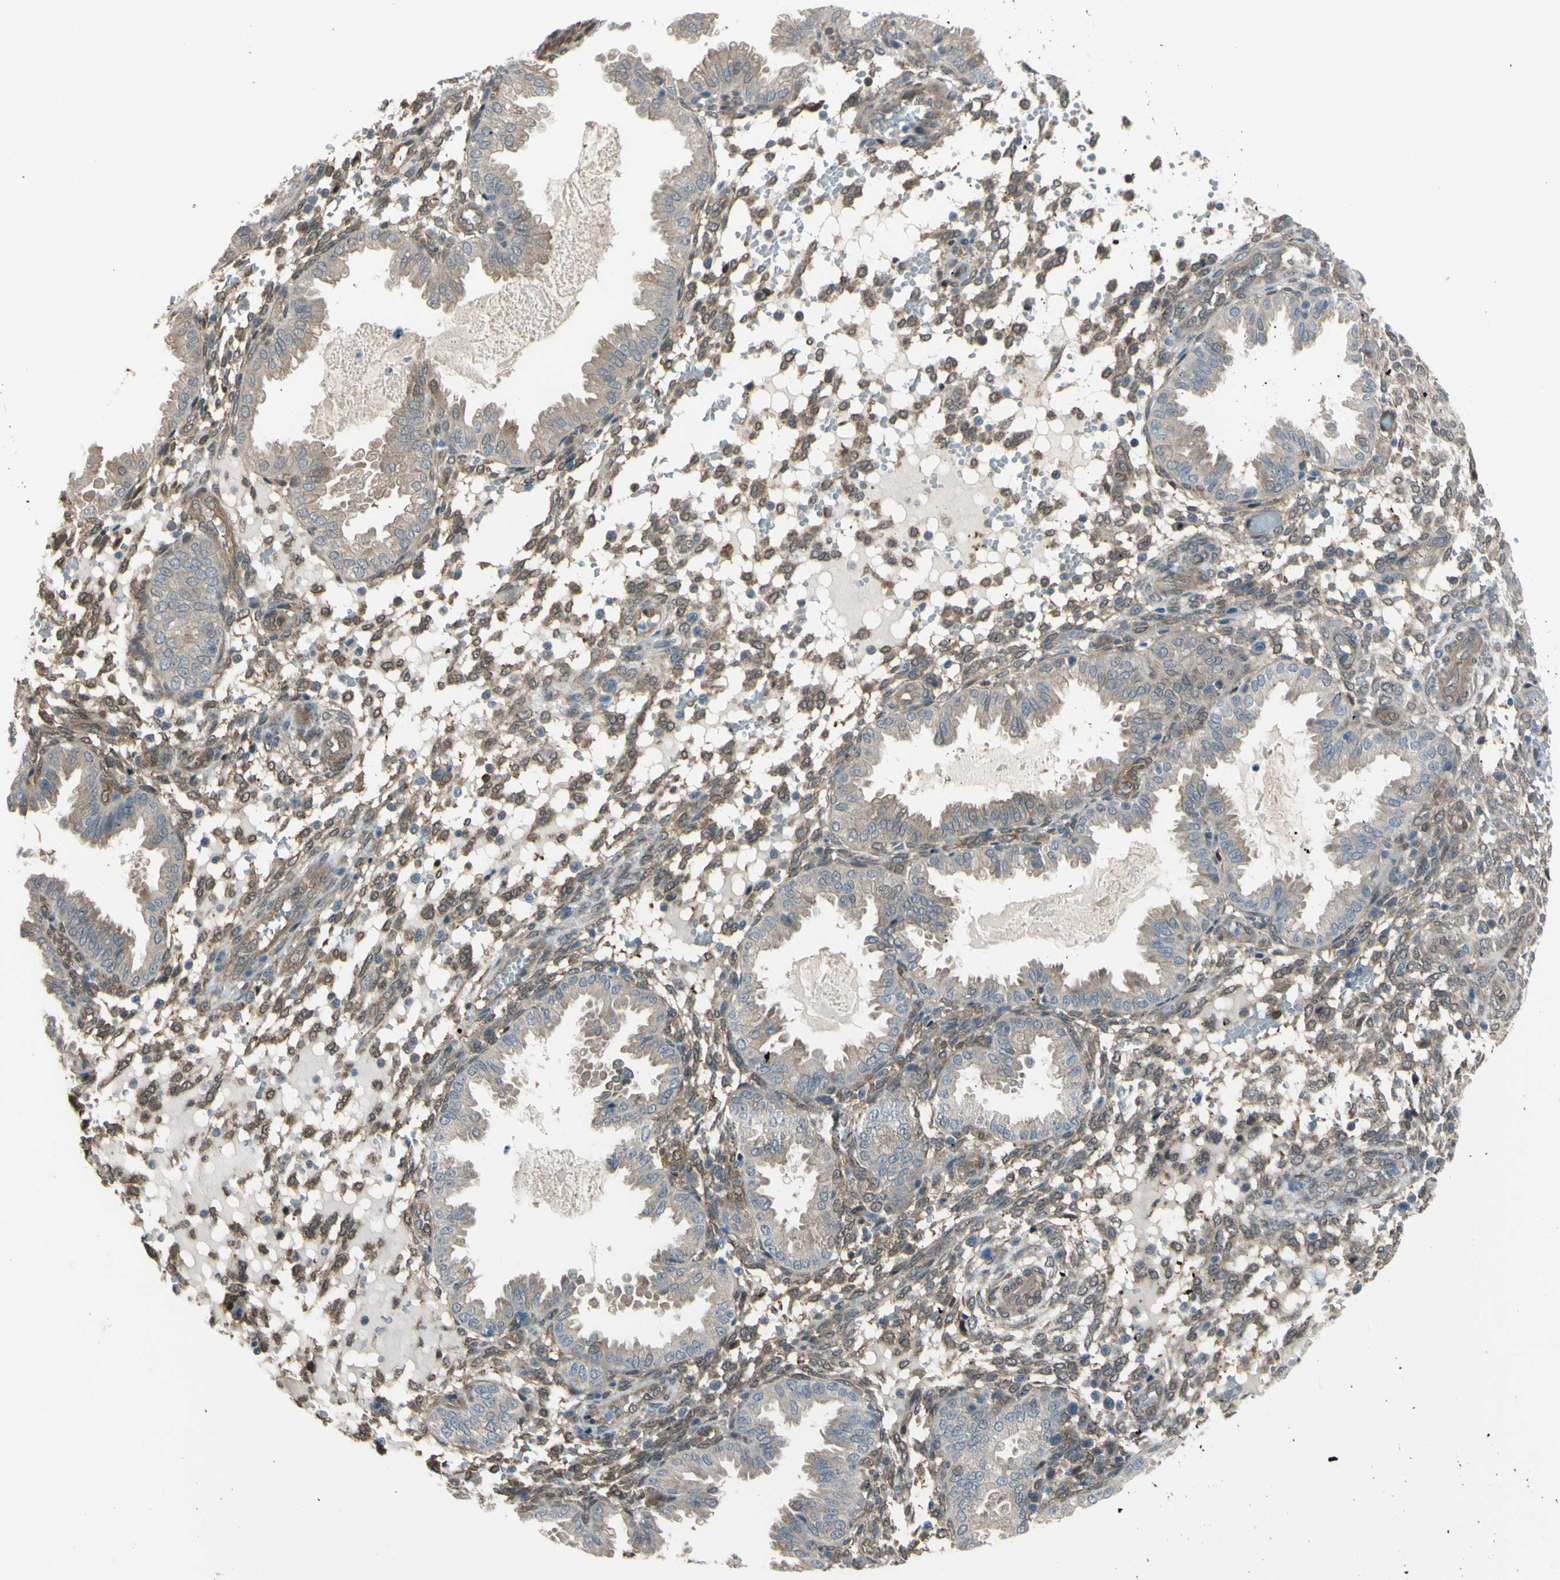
{"staining": {"intensity": "weak", "quantity": ">75%", "location": "cytoplasmic/membranous,nuclear"}, "tissue": "endometrium", "cell_type": "Cells in endometrial stroma", "image_type": "normal", "snomed": [{"axis": "morphology", "description": "Normal tissue, NOS"}, {"axis": "topography", "description": "Endometrium"}], "caption": "Immunohistochemical staining of normal endometrium shows weak cytoplasmic/membranous,nuclear protein staining in about >75% of cells in endometrial stroma.", "gene": "YWHAQ", "patient": {"sex": "female", "age": 33}}